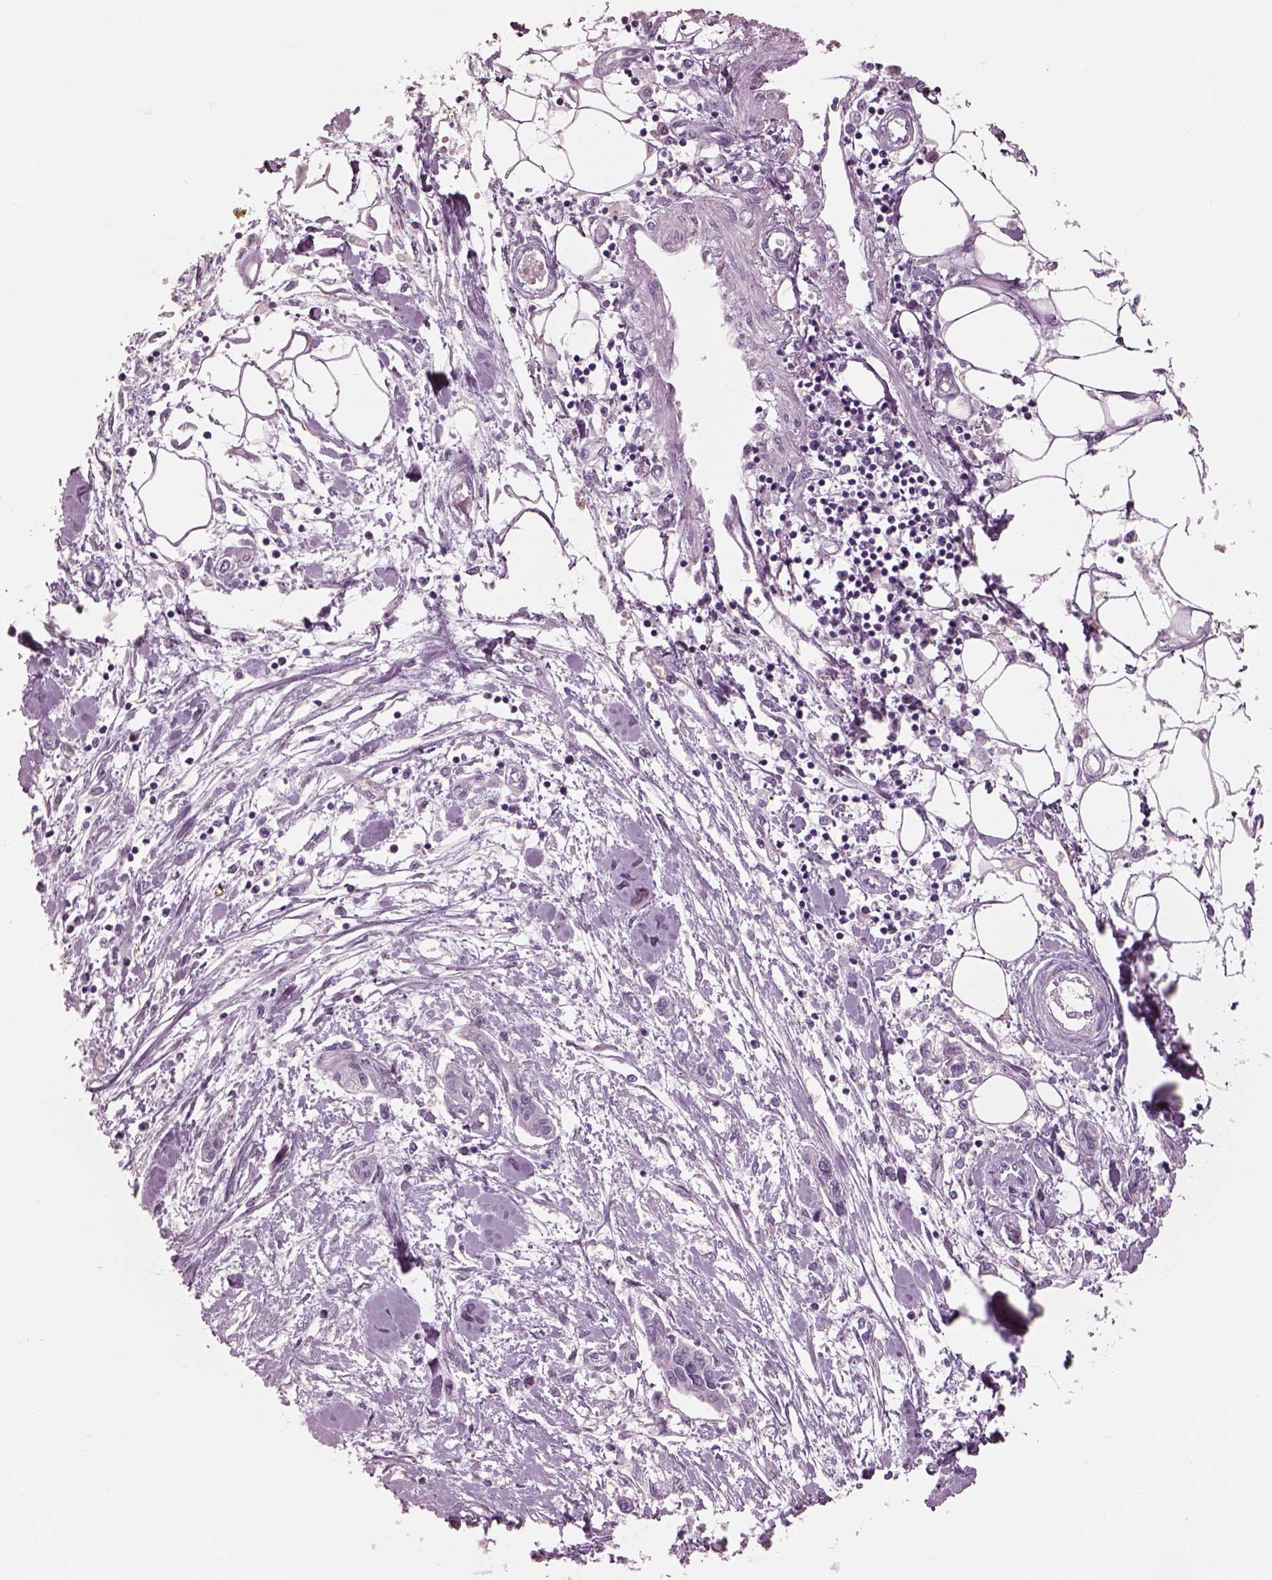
{"staining": {"intensity": "negative", "quantity": "none", "location": "none"}, "tissue": "pancreatic cancer", "cell_type": "Tumor cells", "image_type": "cancer", "snomed": [{"axis": "morphology", "description": "Adenocarcinoma, NOS"}, {"axis": "topography", "description": "Pancreas"}], "caption": "The histopathology image shows no staining of tumor cells in pancreatic cancer (adenocarcinoma).", "gene": "SLC27A2", "patient": {"sex": "male", "age": 60}}